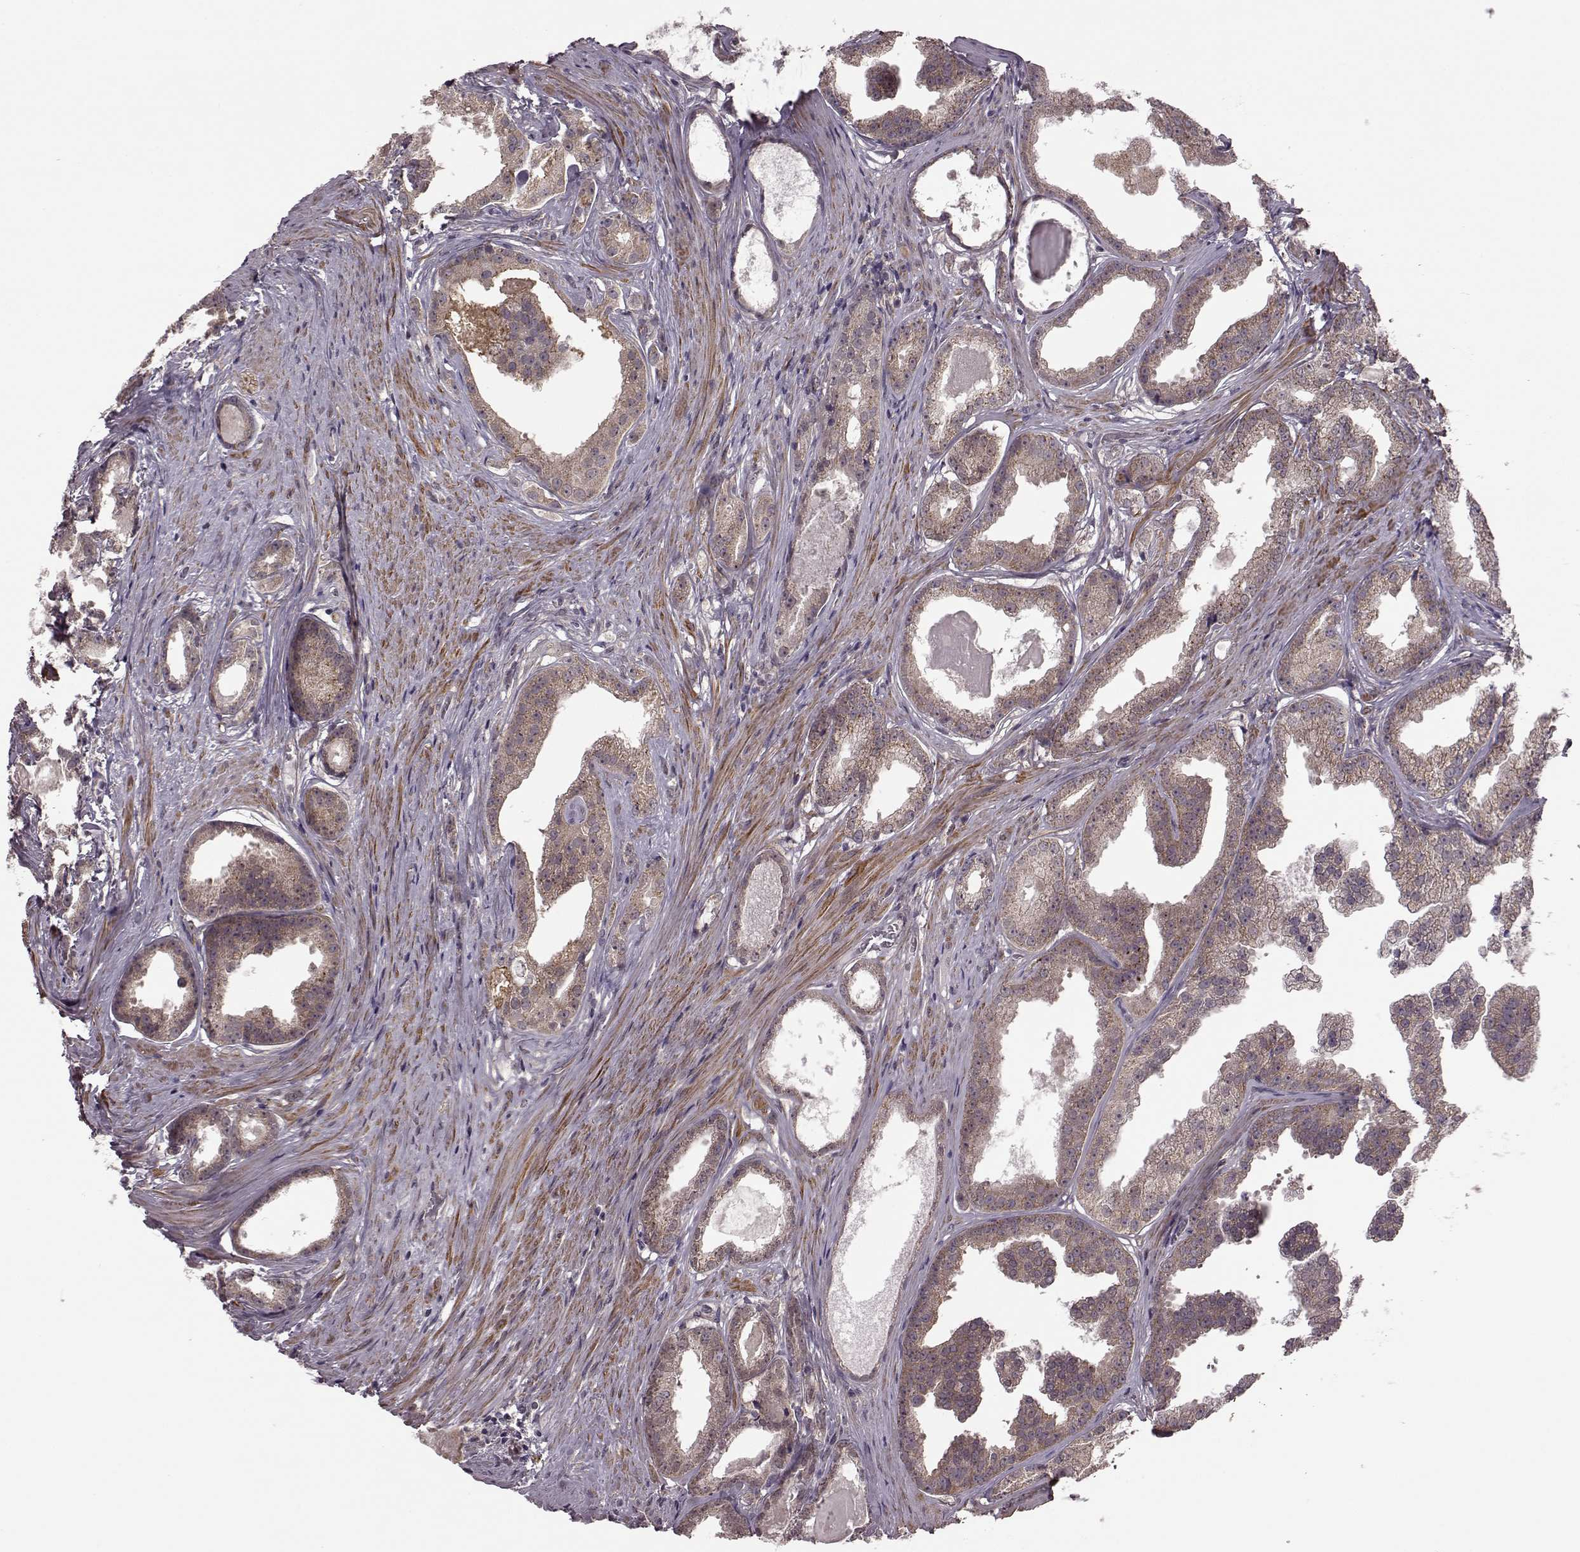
{"staining": {"intensity": "moderate", "quantity": ">75%", "location": "cytoplasmic/membranous"}, "tissue": "prostate cancer", "cell_type": "Tumor cells", "image_type": "cancer", "snomed": [{"axis": "morphology", "description": "Adenocarcinoma, Low grade"}, {"axis": "topography", "description": "Prostate"}], "caption": "Immunohistochemical staining of prostate low-grade adenocarcinoma exhibits moderate cytoplasmic/membranous protein staining in approximately >75% of tumor cells. The staining is performed using DAB (3,3'-diaminobenzidine) brown chromogen to label protein expression. The nuclei are counter-stained blue using hematoxylin.", "gene": "FNIP2", "patient": {"sex": "male", "age": 65}}